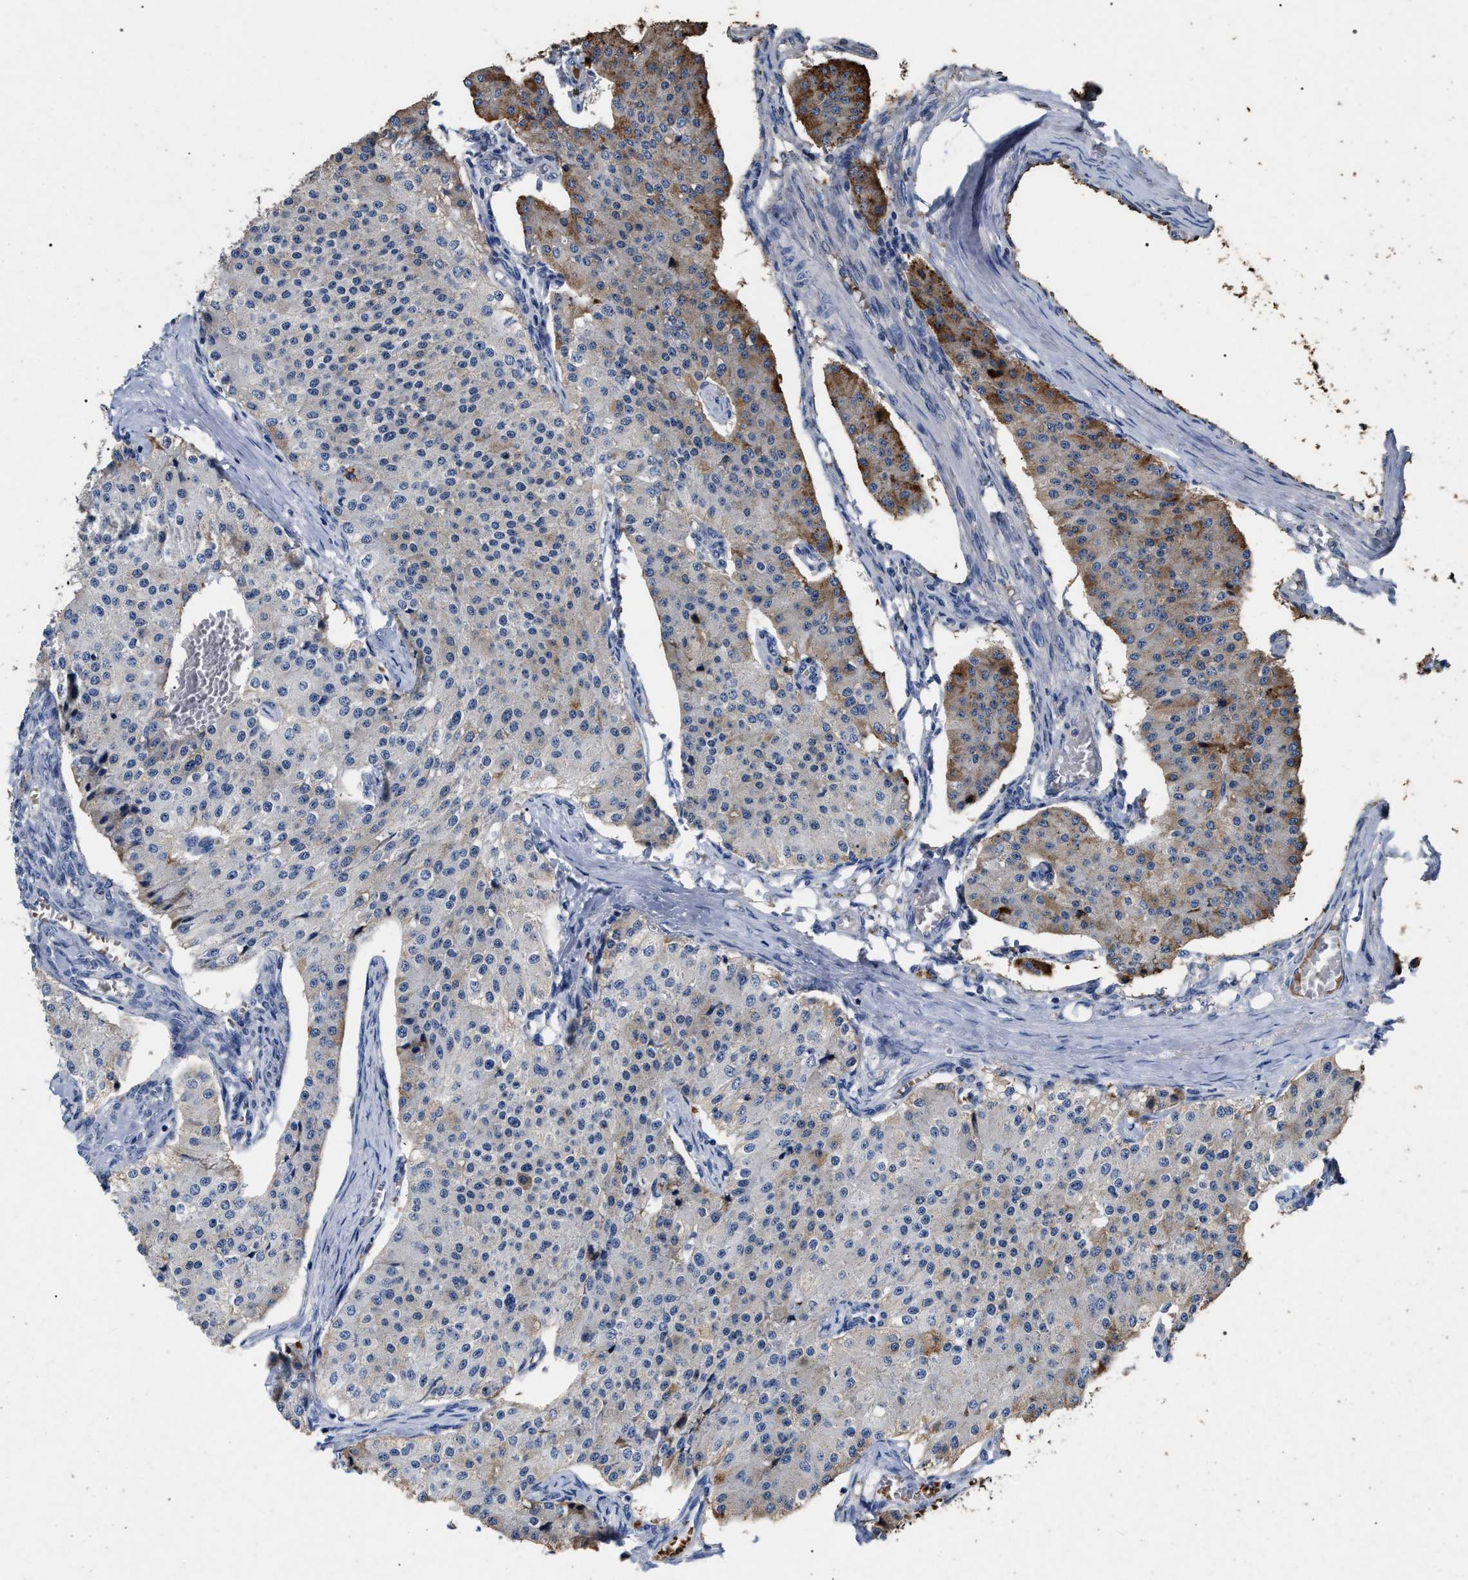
{"staining": {"intensity": "moderate", "quantity": "<25%", "location": "nuclear"}, "tissue": "carcinoid", "cell_type": "Tumor cells", "image_type": "cancer", "snomed": [{"axis": "morphology", "description": "Carcinoid, malignant, NOS"}, {"axis": "topography", "description": "Colon"}], "caption": "Moderate nuclear expression for a protein is appreciated in about <25% of tumor cells of carcinoid (malignant) using immunohistochemistry (IHC).", "gene": "UPF3A", "patient": {"sex": "female", "age": 52}}